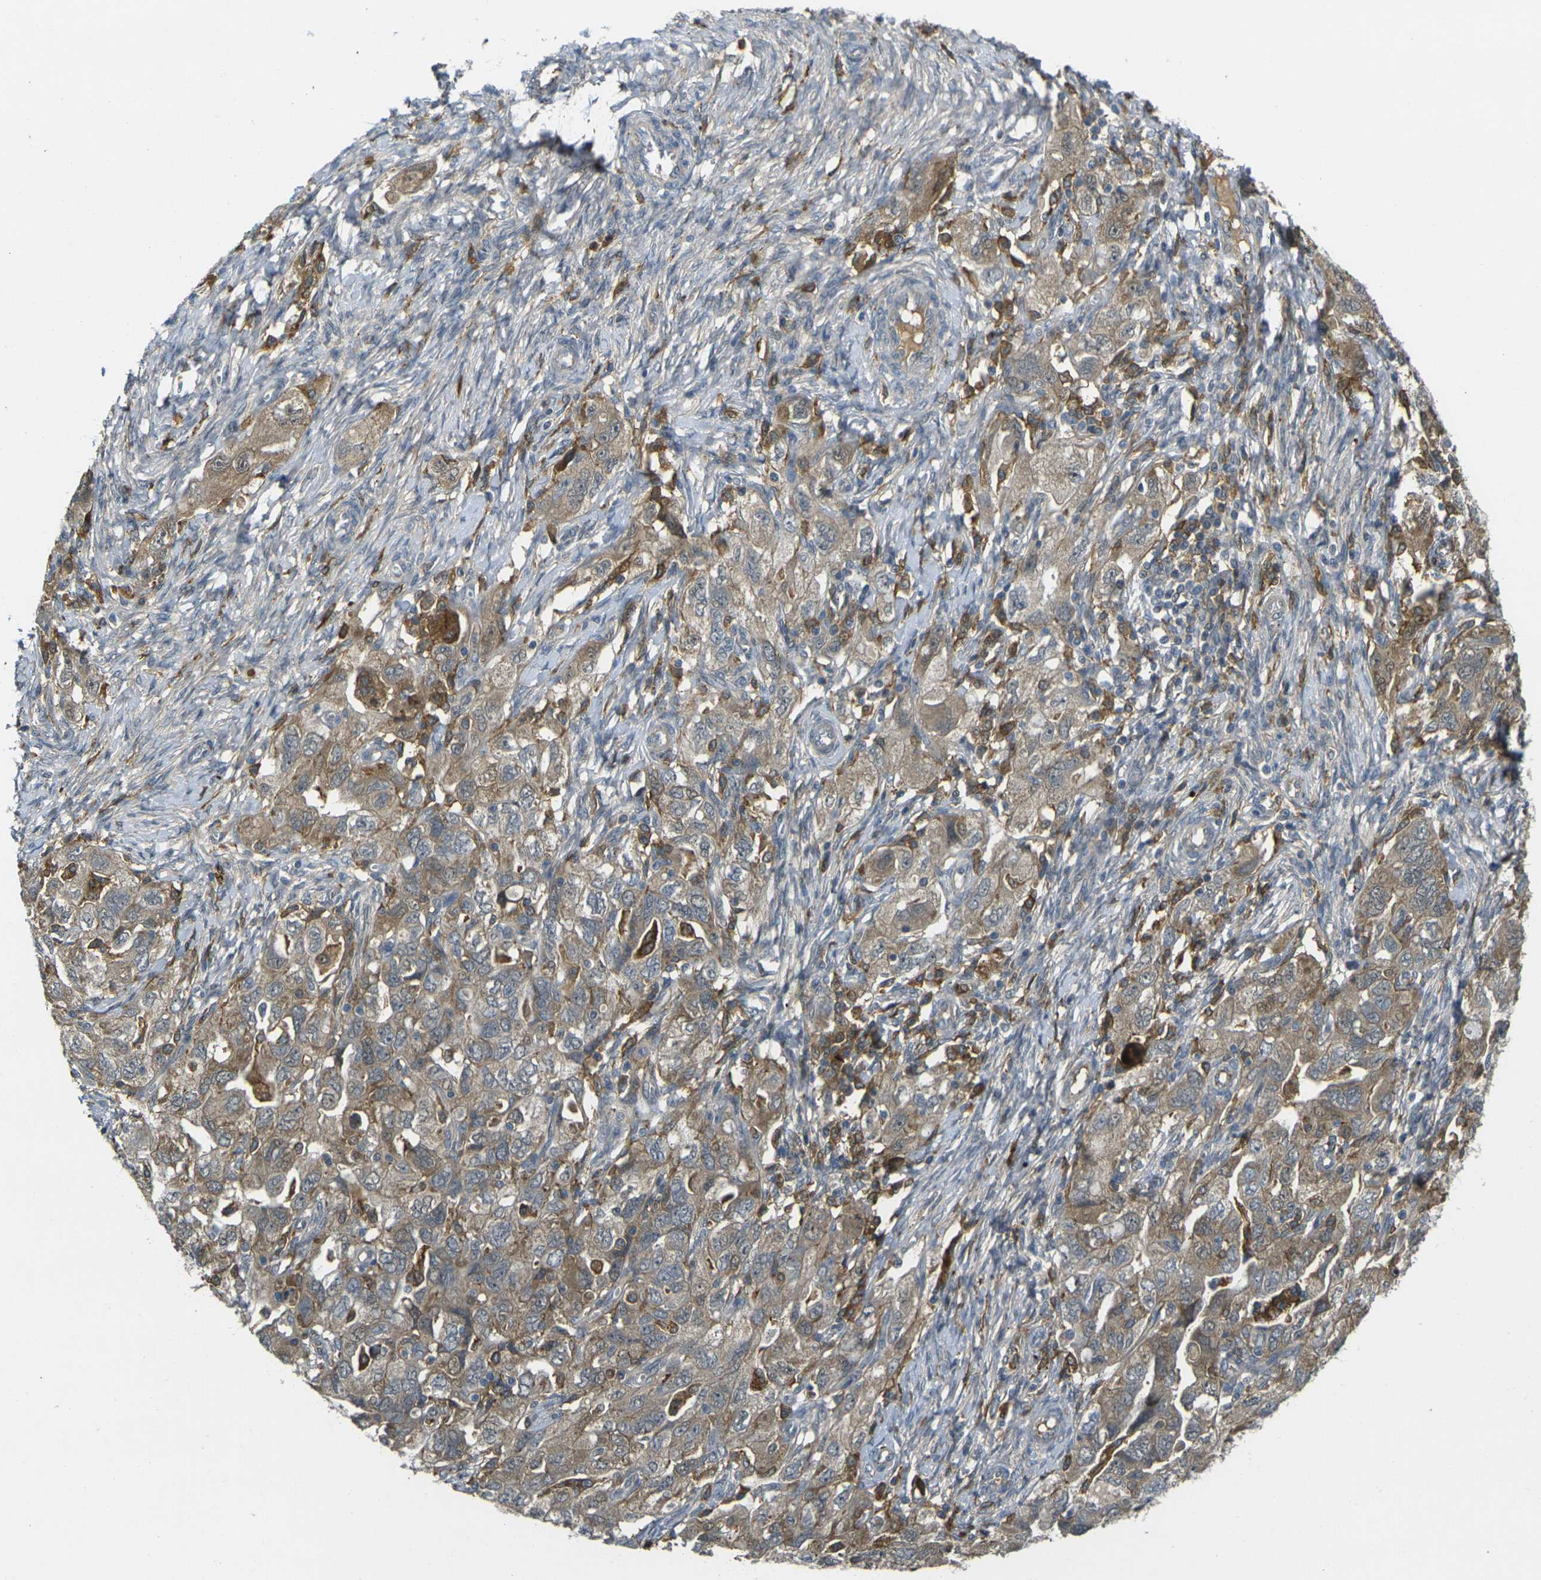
{"staining": {"intensity": "moderate", "quantity": "25%-75%", "location": "cytoplasmic/membranous"}, "tissue": "ovarian cancer", "cell_type": "Tumor cells", "image_type": "cancer", "snomed": [{"axis": "morphology", "description": "Carcinoma, NOS"}, {"axis": "morphology", "description": "Cystadenocarcinoma, serous, NOS"}, {"axis": "topography", "description": "Ovary"}], "caption": "A photomicrograph showing moderate cytoplasmic/membranous staining in about 25%-75% of tumor cells in ovarian cancer, as visualized by brown immunohistochemical staining.", "gene": "PIGL", "patient": {"sex": "female", "age": 69}}